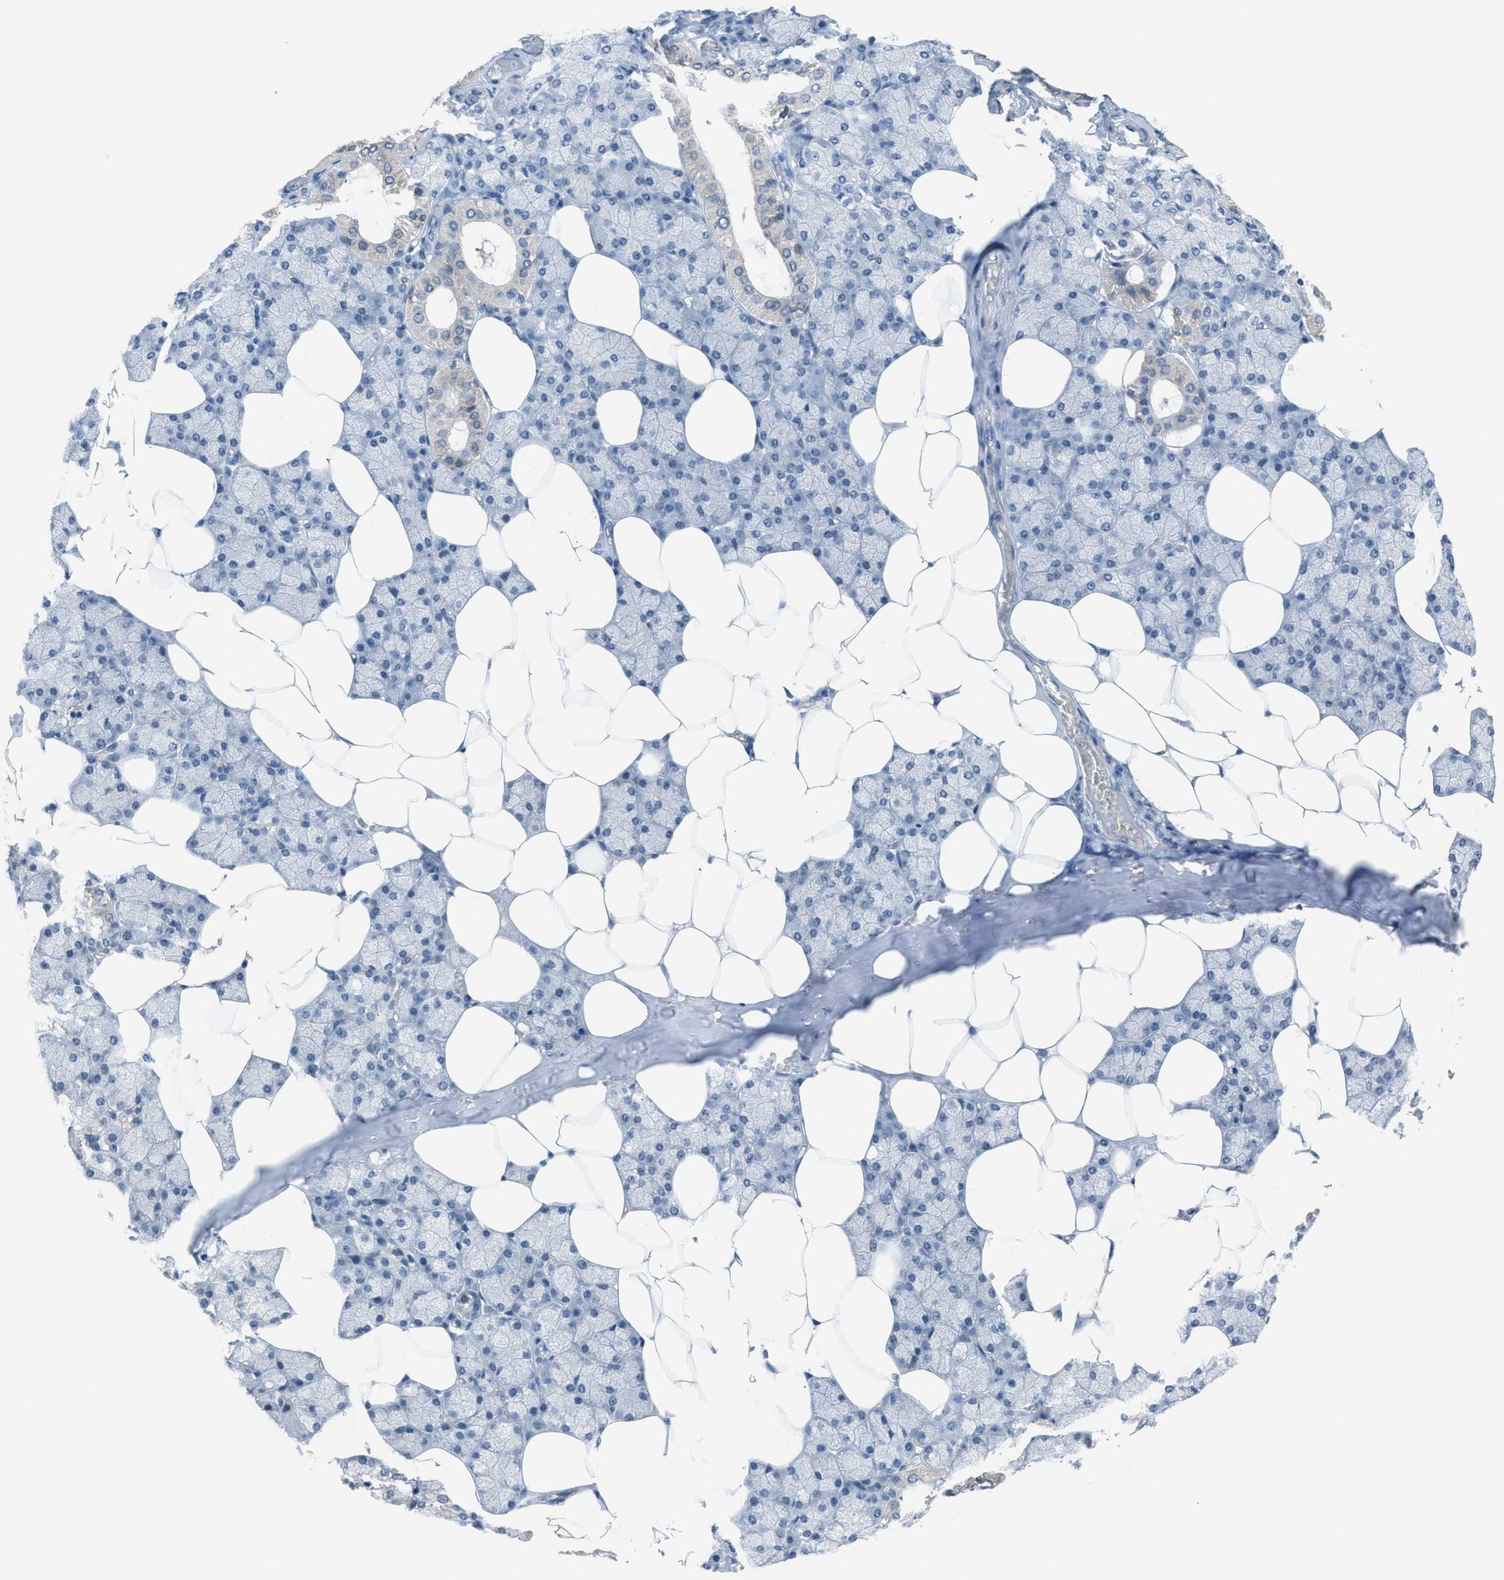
{"staining": {"intensity": "weak", "quantity": "<25%", "location": "cytoplasmic/membranous"}, "tissue": "salivary gland", "cell_type": "Glandular cells", "image_type": "normal", "snomed": [{"axis": "morphology", "description": "Normal tissue, NOS"}, {"axis": "topography", "description": "Salivary gland"}], "caption": "A photomicrograph of salivary gland stained for a protein shows no brown staining in glandular cells. (DAB immunohistochemistry (IHC) with hematoxylin counter stain).", "gene": "ANAPC11", "patient": {"sex": "male", "age": 62}}